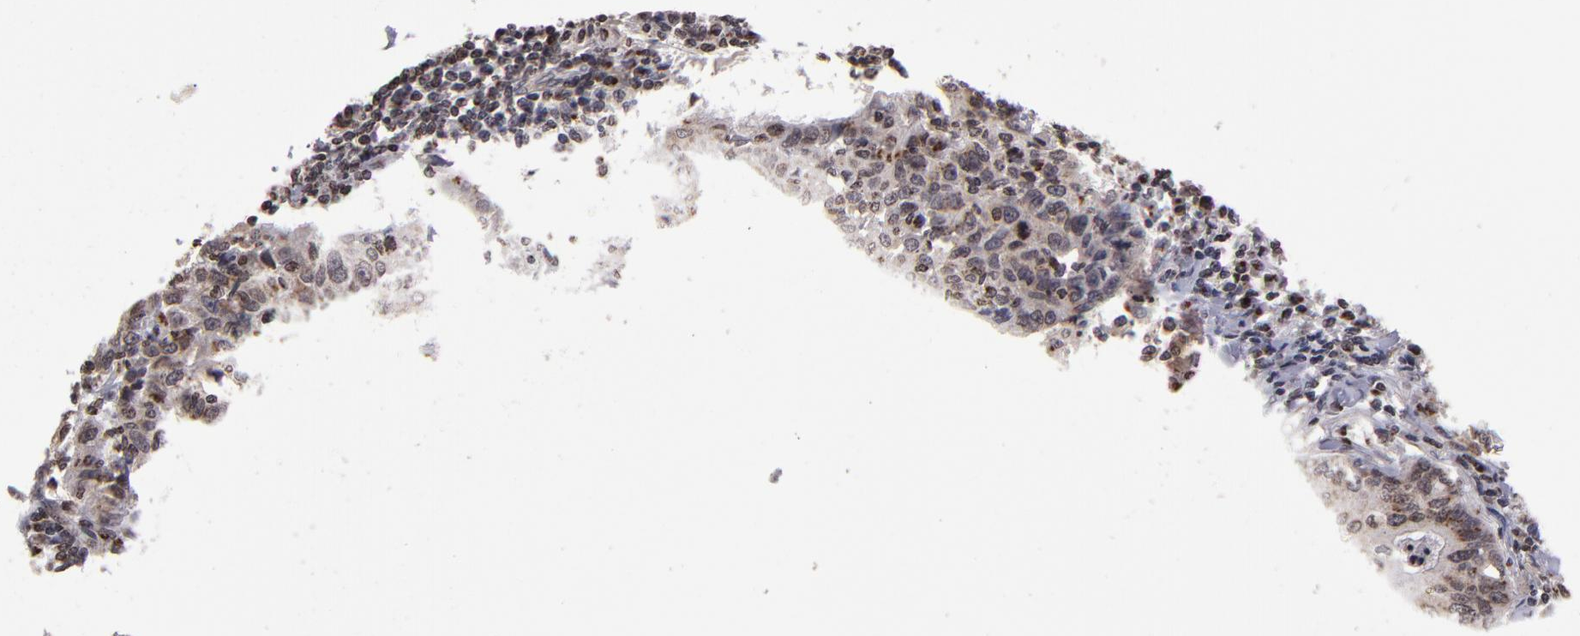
{"staining": {"intensity": "moderate", "quantity": ">75%", "location": "cytoplasmic/membranous,nuclear"}, "tissue": "stomach cancer", "cell_type": "Tumor cells", "image_type": "cancer", "snomed": [{"axis": "morphology", "description": "Adenocarcinoma, NOS"}, {"axis": "topography", "description": "Esophagus"}, {"axis": "topography", "description": "Stomach"}], "caption": "Stomach cancer was stained to show a protein in brown. There is medium levels of moderate cytoplasmic/membranous and nuclear expression in approximately >75% of tumor cells. The protein is shown in brown color, while the nuclei are stained blue.", "gene": "CSDC2", "patient": {"sex": "male", "age": 74}}